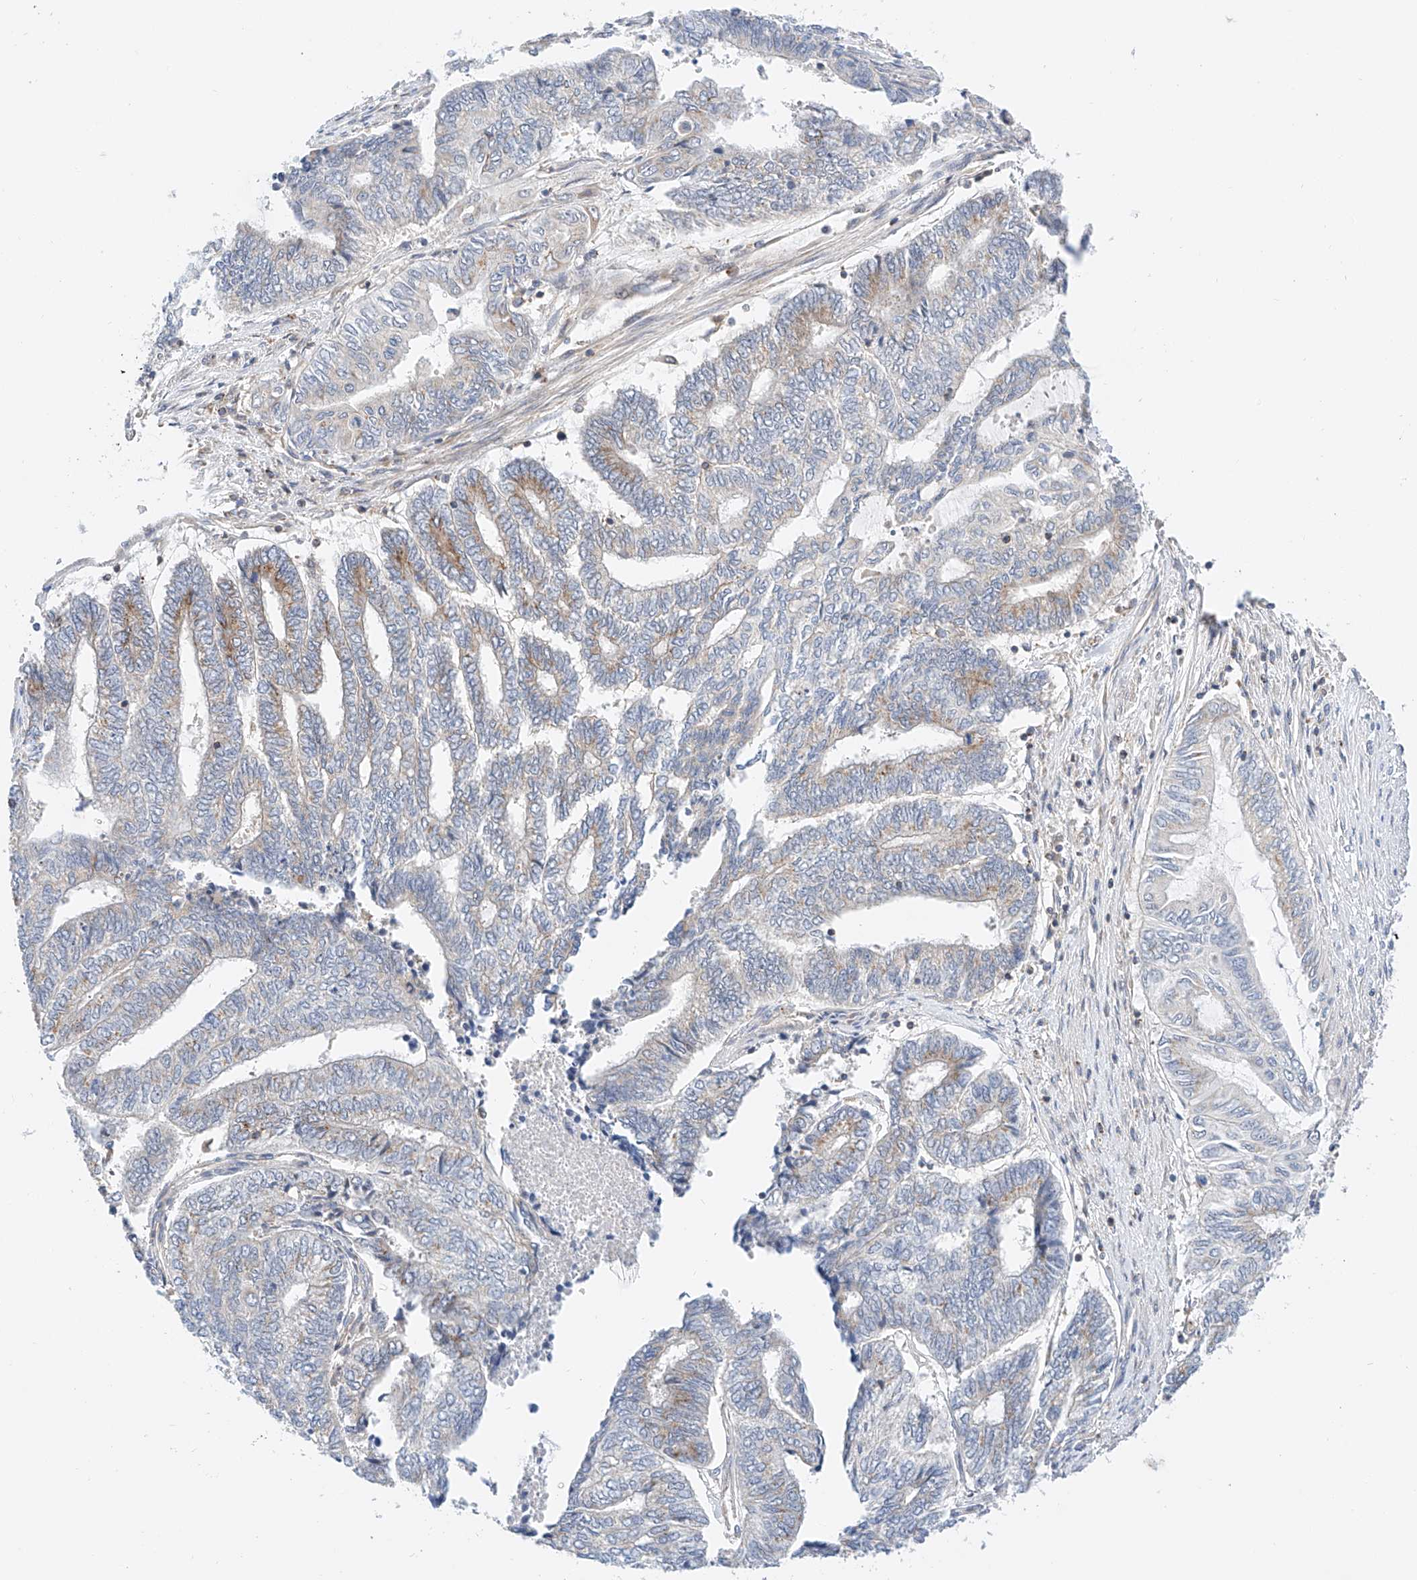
{"staining": {"intensity": "weak", "quantity": "<25%", "location": "cytoplasmic/membranous"}, "tissue": "endometrial cancer", "cell_type": "Tumor cells", "image_type": "cancer", "snomed": [{"axis": "morphology", "description": "Adenocarcinoma, NOS"}, {"axis": "topography", "description": "Uterus"}, {"axis": "topography", "description": "Endometrium"}], "caption": "High power microscopy histopathology image of an immunohistochemistry (IHC) image of endometrial cancer, revealing no significant expression in tumor cells.", "gene": "MFN2", "patient": {"sex": "female", "age": 70}}